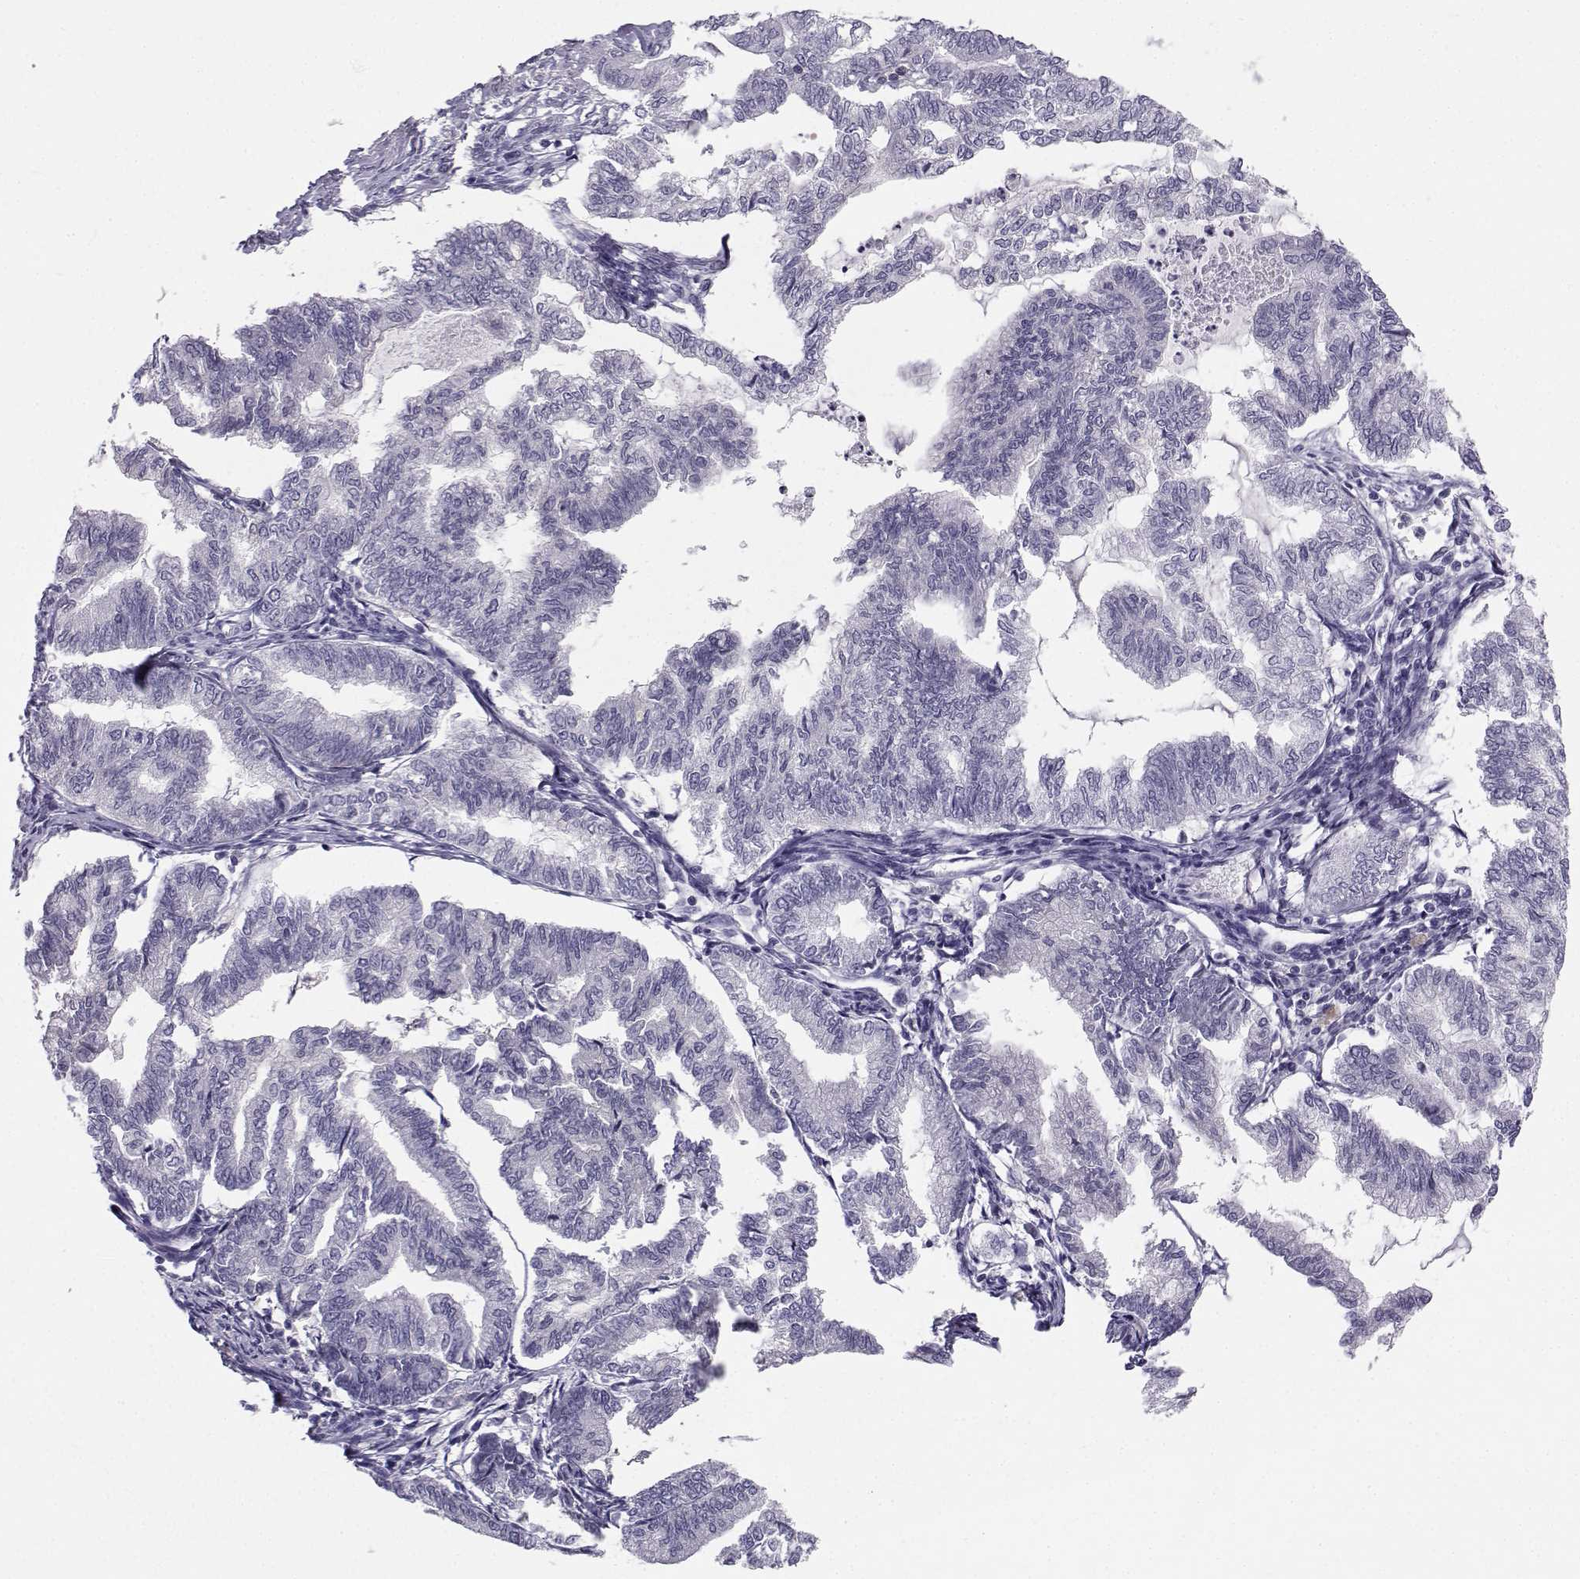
{"staining": {"intensity": "negative", "quantity": "none", "location": "none"}, "tissue": "endometrial cancer", "cell_type": "Tumor cells", "image_type": "cancer", "snomed": [{"axis": "morphology", "description": "Adenocarcinoma, NOS"}, {"axis": "topography", "description": "Endometrium"}], "caption": "Immunohistochemical staining of endometrial adenocarcinoma shows no significant expression in tumor cells.", "gene": "MROH7", "patient": {"sex": "female", "age": 79}}